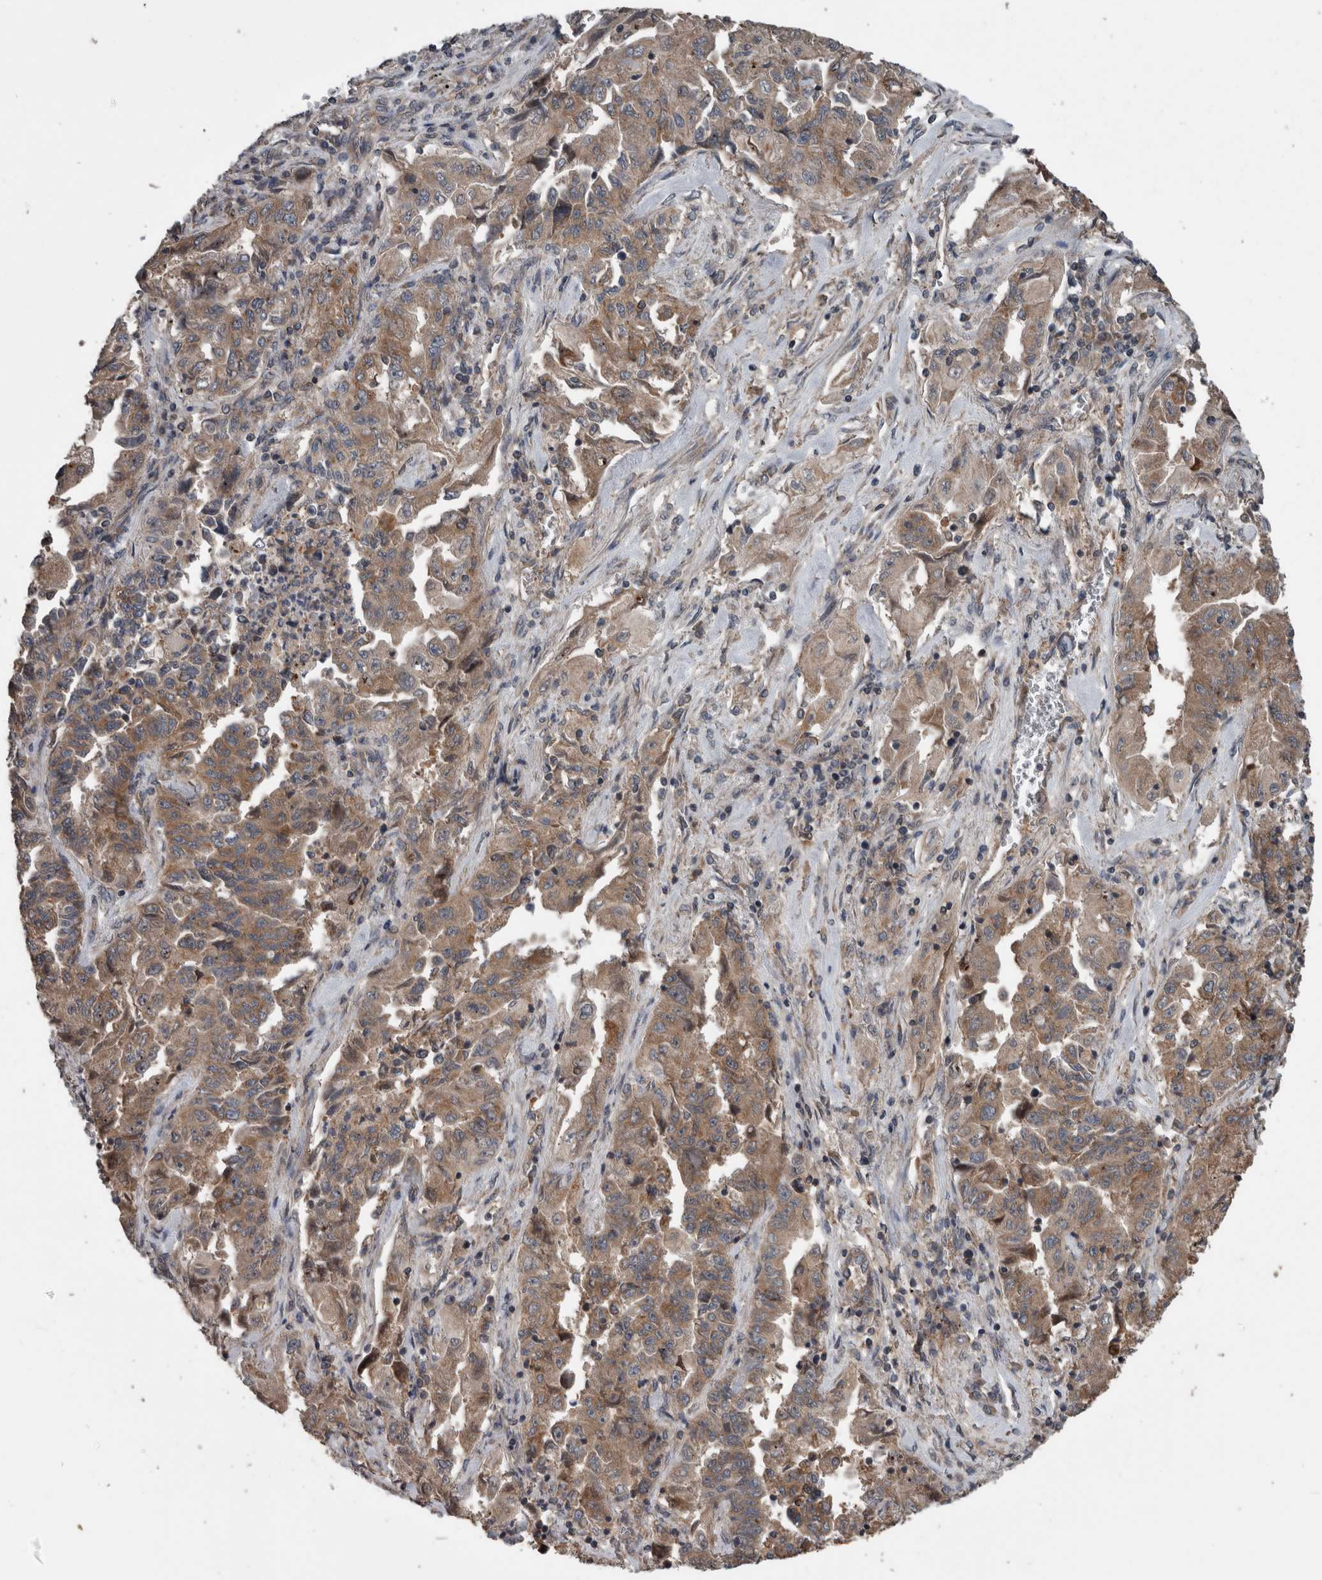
{"staining": {"intensity": "moderate", "quantity": ">75%", "location": "cytoplasmic/membranous"}, "tissue": "lung cancer", "cell_type": "Tumor cells", "image_type": "cancer", "snomed": [{"axis": "morphology", "description": "Adenocarcinoma, NOS"}, {"axis": "topography", "description": "Lung"}], "caption": "Lung cancer (adenocarcinoma) stained with a protein marker shows moderate staining in tumor cells.", "gene": "RIOK3", "patient": {"sex": "female", "age": 51}}